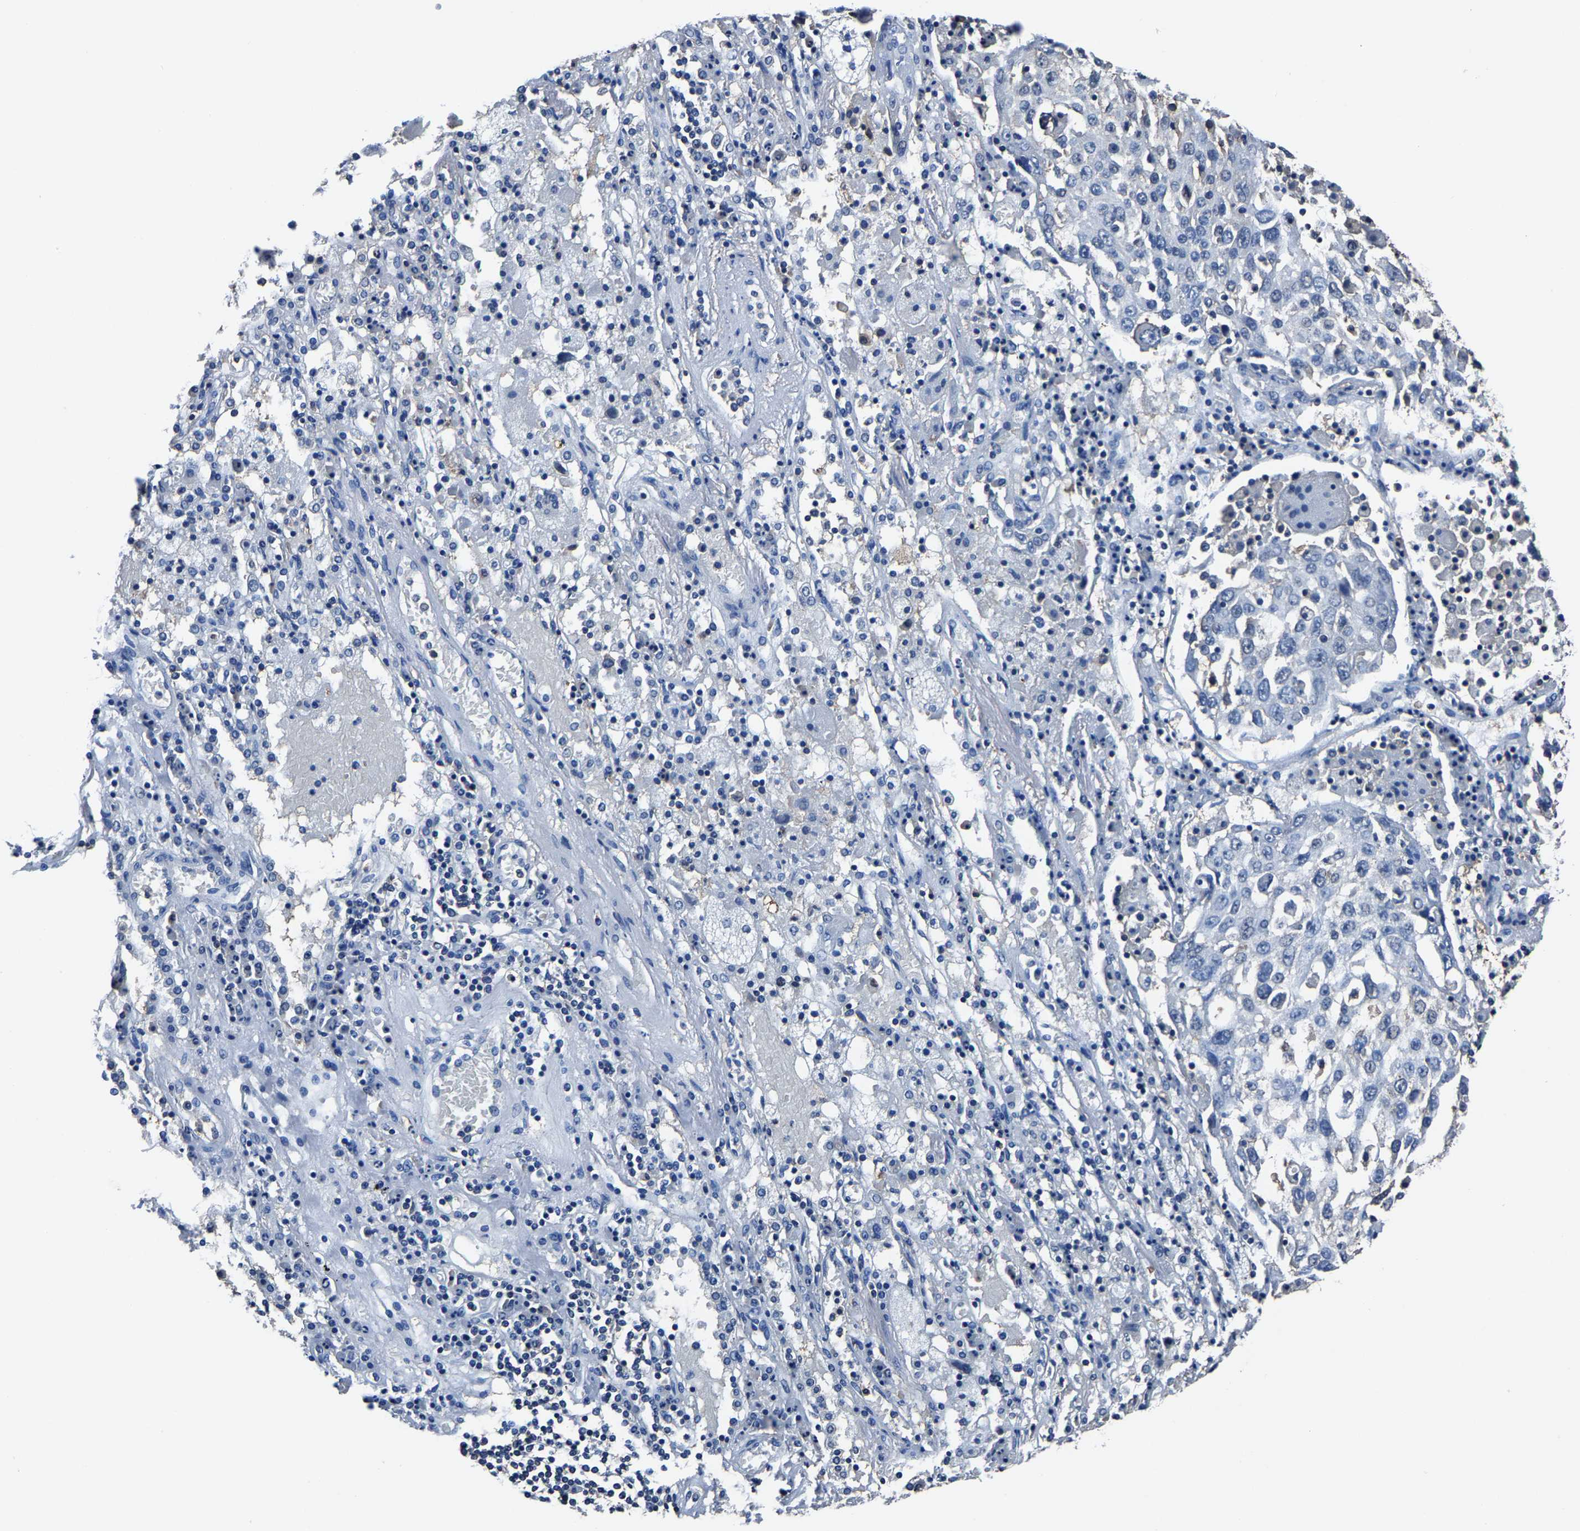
{"staining": {"intensity": "negative", "quantity": "none", "location": "none"}, "tissue": "lung cancer", "cell_type": "Tumor cells", "image_type": "cancer", "snomed": [{"axis": "morphology", "description": "Squamous cell carcinoma, NOS"}, {"axis": "topography", "description": "Lung"}], "caption": "This is an immunohistochemistry photomicrograph of human lung squamous cell carcinoma. There is no positivity in tumor cells.", "gene": "ALDOB", "patient": {"sex": "male", "age": 65}}